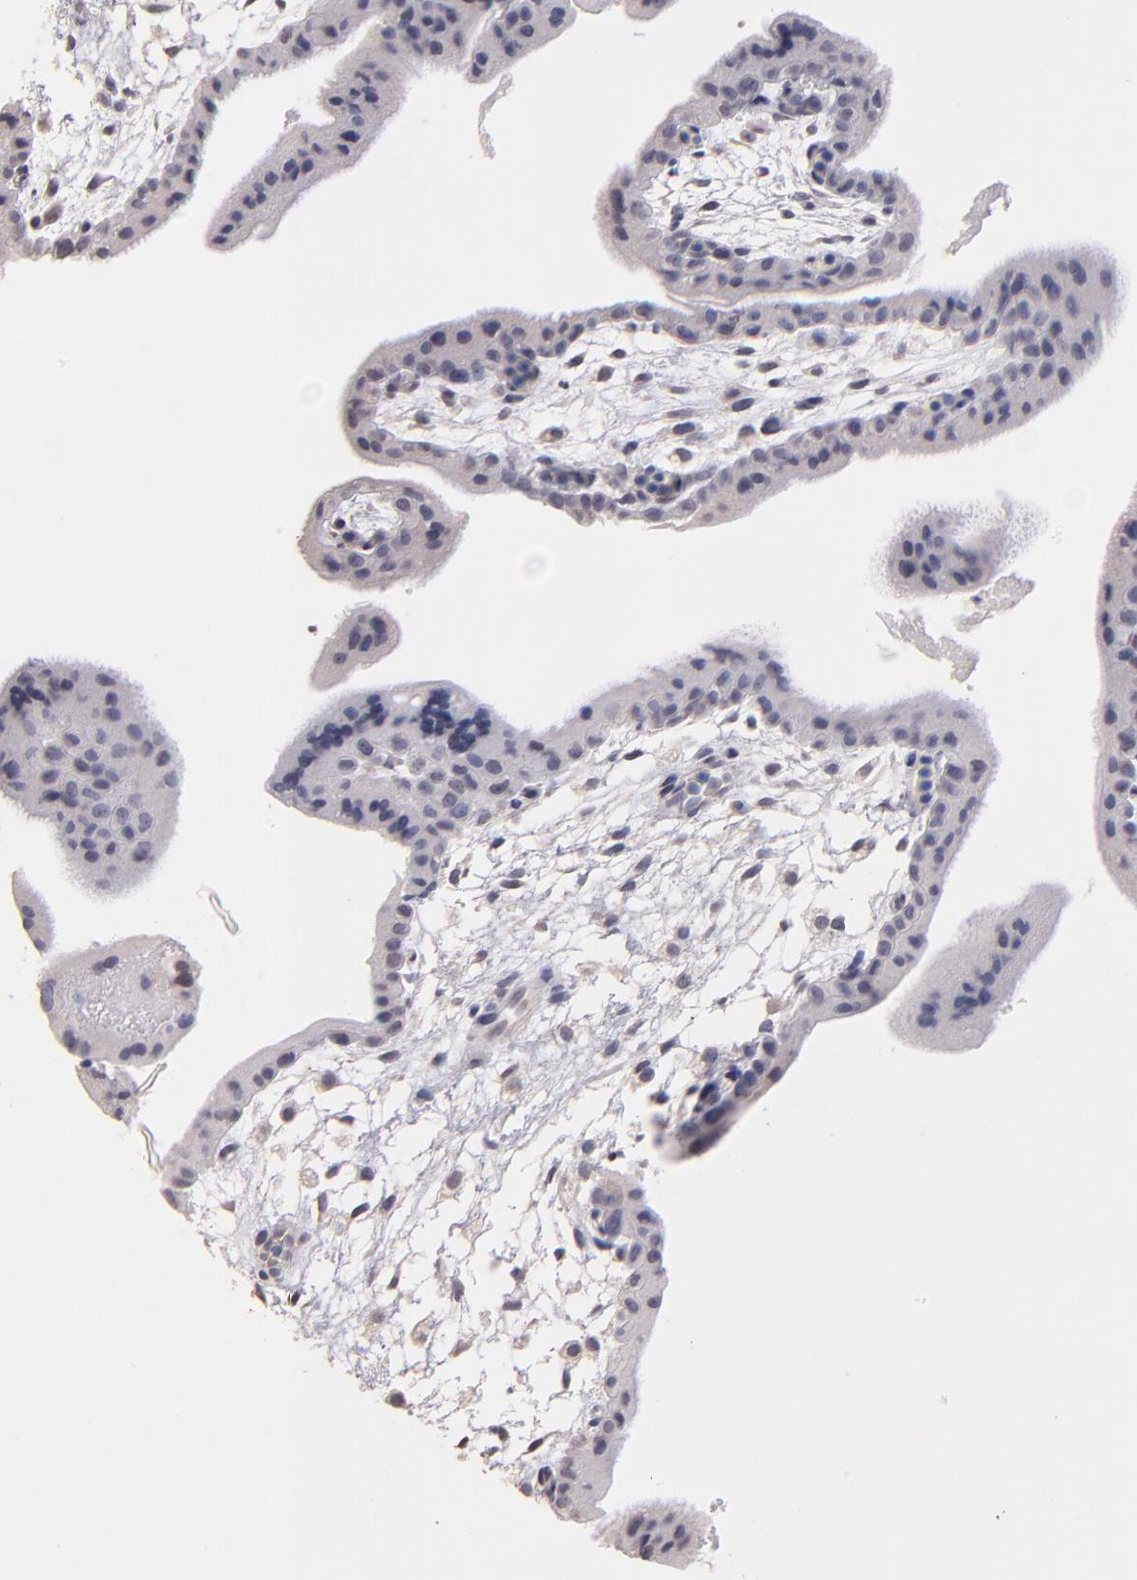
{"staining": {"intensity": "negative", "quantity": "none", "location": "none"}, "tissue": "placenta", "cell_type": "Trophoblastic cells", "image_type": "normal", "snomed": [{"axis": "morphology", "description": "Normal tissue, NOS"}, {"axis": "topography", "description": "Placenta"}], "caption": "DAB immunohistochemical staining of benign placenta displays no significant expression in trophoblastic cells.", "gene": "SOX10", "patient": {"sex": "female", "age": 35}}